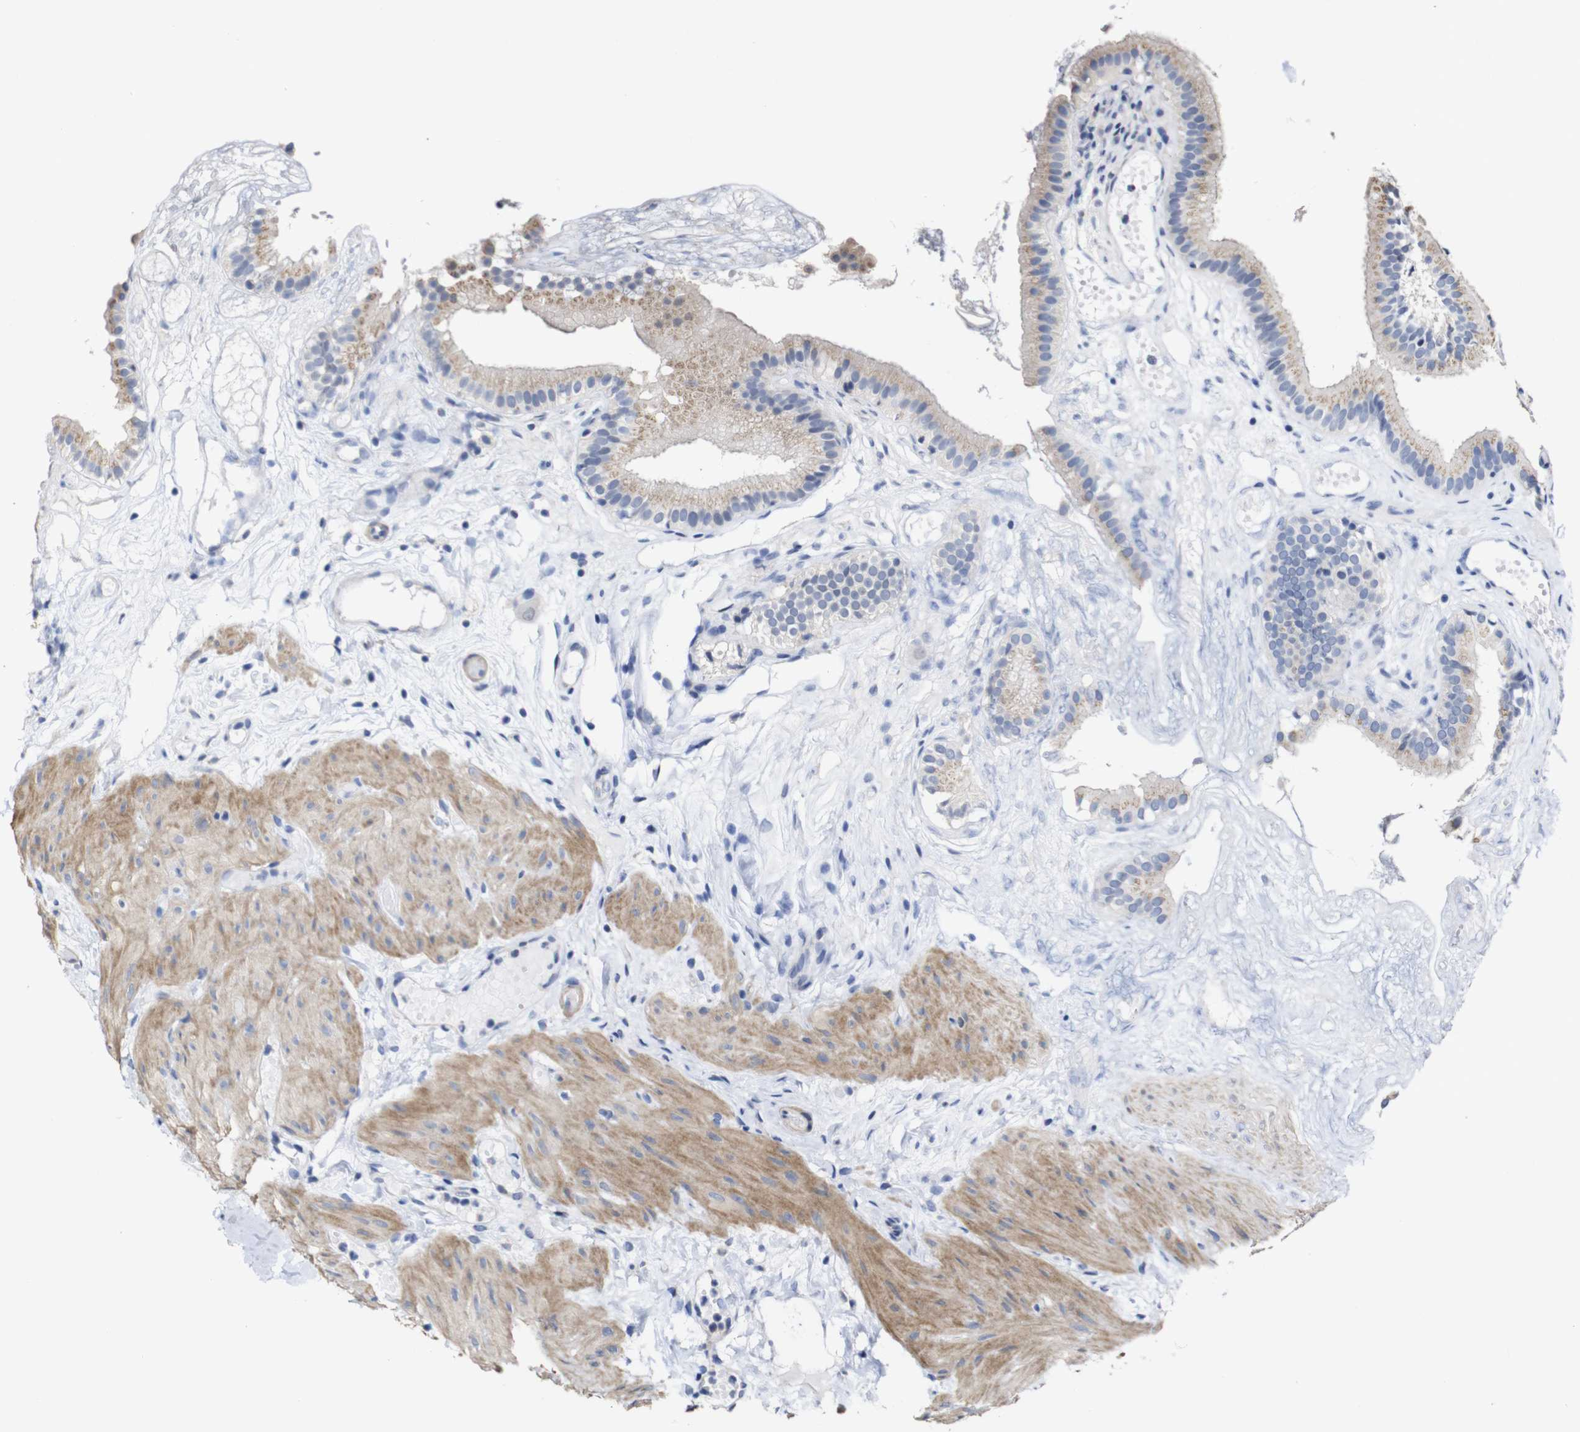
{"staining": {"intensity": "weak", "quantity": ">75%", "location": "cytoplasmic/membranous"}, "tissue": "gallbladder", "cell_type": "Glandular cells", "image_type": "normal", "snomed": [{"axis": "morphology", "description": "Normal tissue, NOS"}, {"axis": "topography", "description": "Gallbladder"}], "caption": "An IHC histopathology image of benign tissue is shown. Protein staining in brown labels weak cytoplasmic/membranous positivity in gallbladder within glandular cells. Nuclei are stained in blue.", "gene": "TCEAL9", "patient": {"sex": "female", "age": 26}}